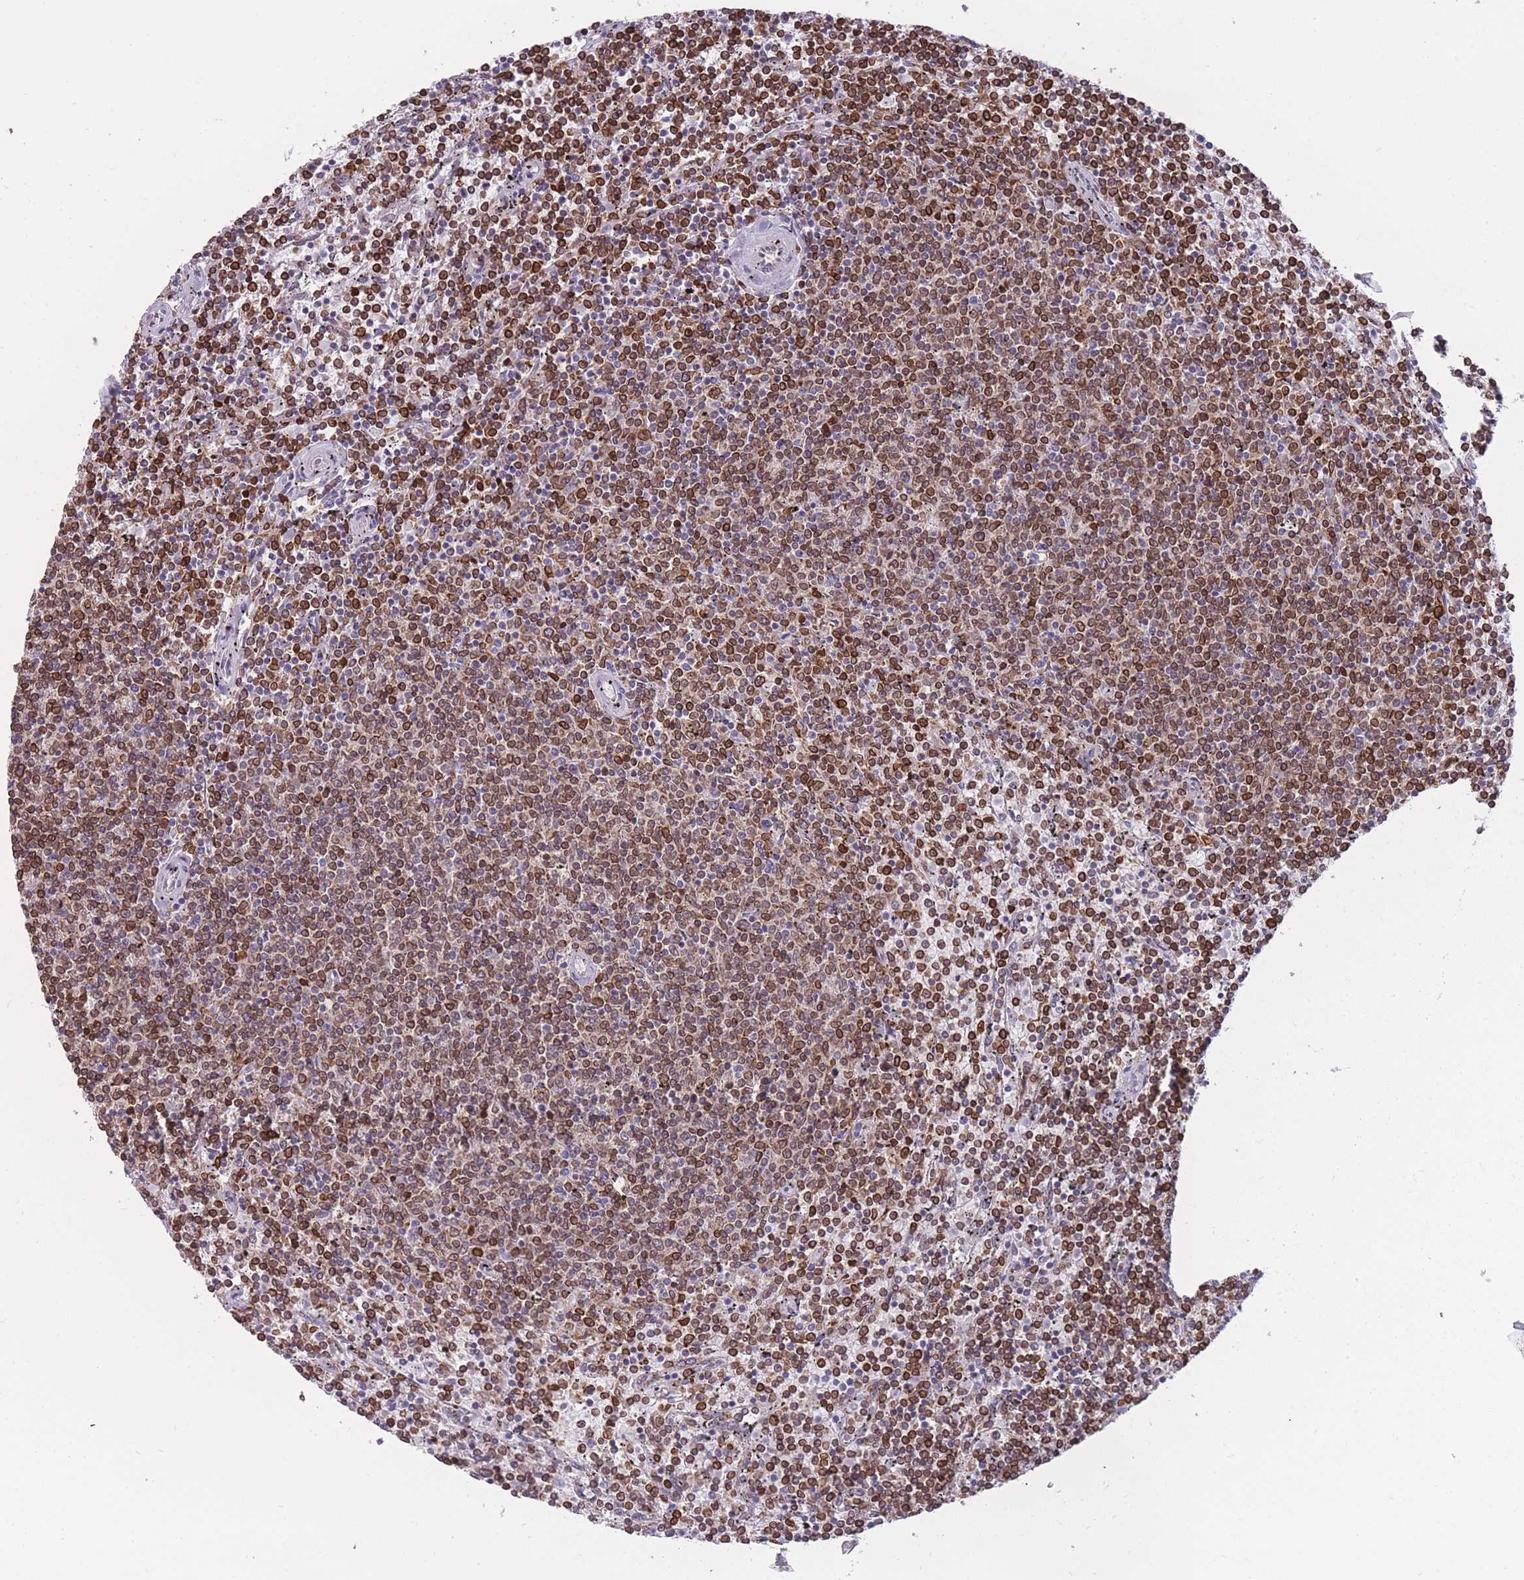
{"staining": {"intensity": "moderate", "quantity": ">75%", "location": "cytoplasmic/membranous,nuclear"}, "tissue": "lymphoma", "cell_type": "Tumor cells", "image_type": "cancer", "snomed": [{"axis": "morphology", "description": "Malignant lymphoma, non-Hodgkin's type, Low grade"}, {"axis": "topography", "description": "Spleen"}], "caption": "Low-grade malignant lymphoma, non-Hodgkin's type tissue shows moderate cytoplasmic/membranous and nuclear positivity in about >75% of tumor cells", "gene": "TMEM121", "patient": {"sex": "female", "age": 50}}